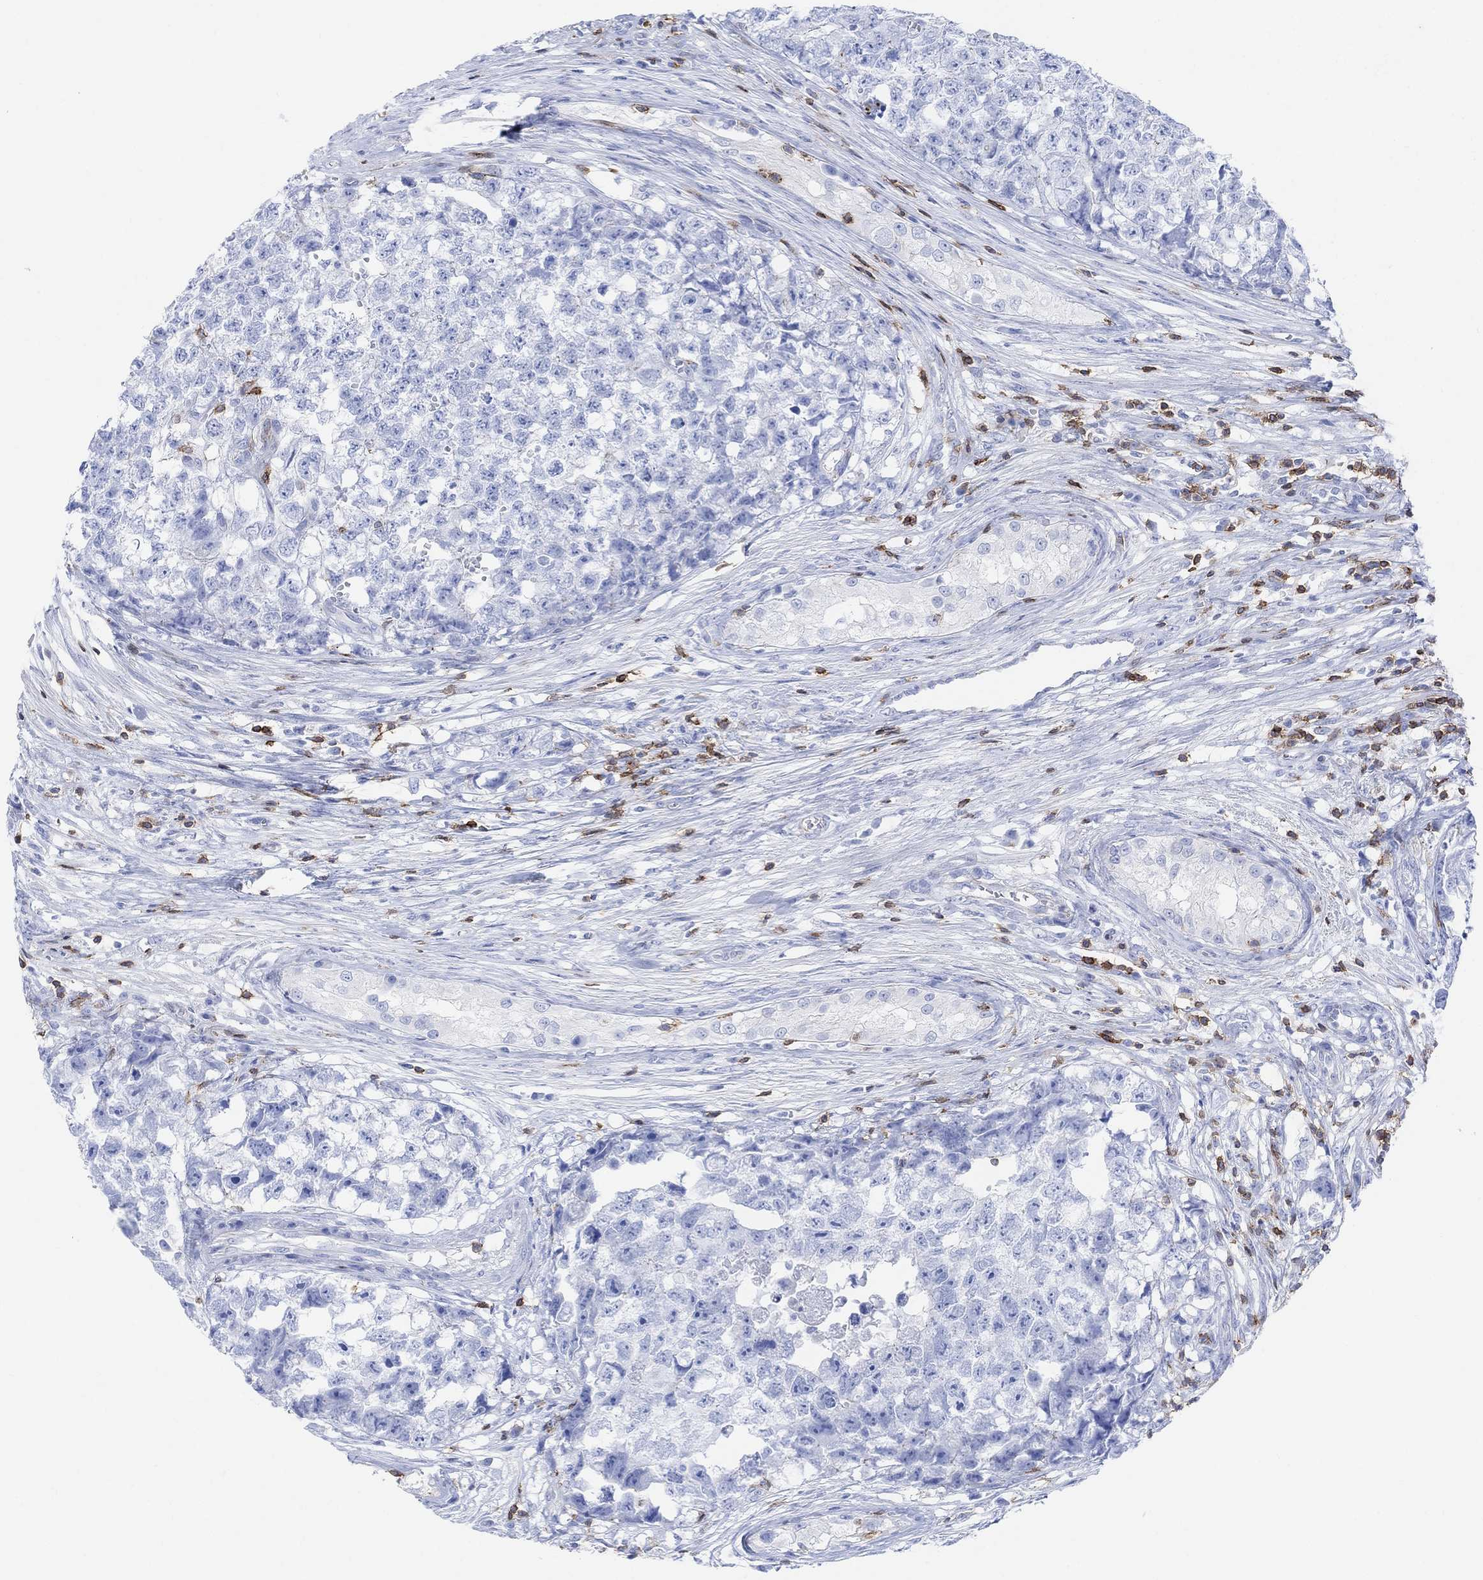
{"staining": {"intensity": "negative", "quantity": "none", "location": "none"}, "tissue": "testis cancer", "cell_type": "Tumor cells", "image_type": "cancer", "snomed": [{"axis": "morphology", "description": "Seminoma, NOS"}, {"axis": "morphology", "description": "Carcinoma, Embryonal, NOS"}, {"axis": "topography", "description": "Testis"}], "caption": "DAB immunohistochemical staining of human testis cancer (embryonal carcinoma) displays no significant expression in tumor cells.", "gene": "GPR65", "patient": {"sex": "male", "age": 22}}